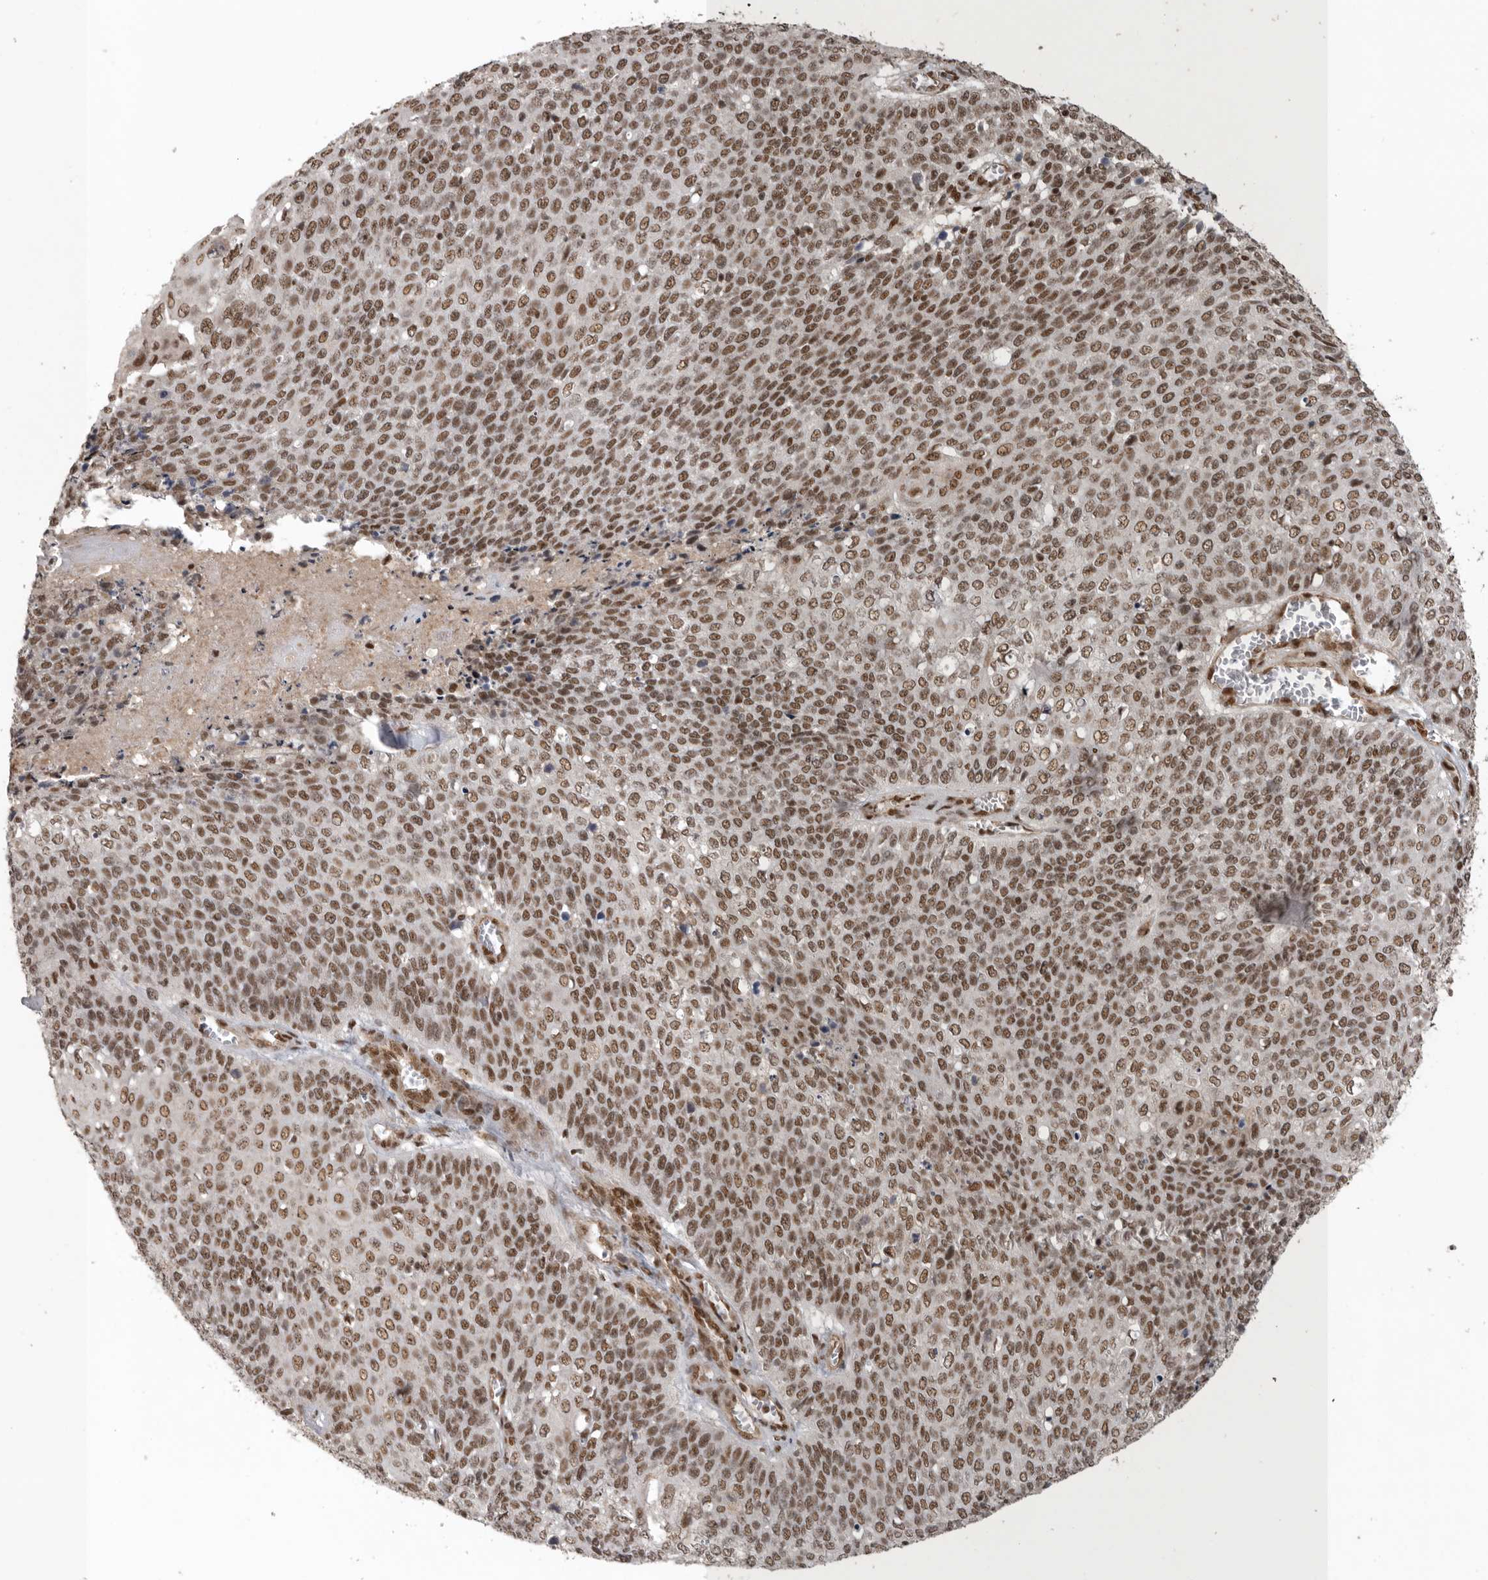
{"staining": {"intensity": "moderate", "quantity": ">75%", "location": "nuclear"}, "tissue": "cervical cancer", "cell_type": "Tumor cells", "image_type": "cancer", "snomed": [{"axis": "morphology", "description": "Squamous cell carcinoma, NOS"}, {"axis": "topography", "description": "Cervix"}], "caption": "Human cervical cancer (squamous cell carcinoma) stained with a brown dye demonstrates moderate nuclear positive positivity in about >75% of tumor cells.", "gene": "CBLL1", "patient": {"sex": "female", "age": 39}}